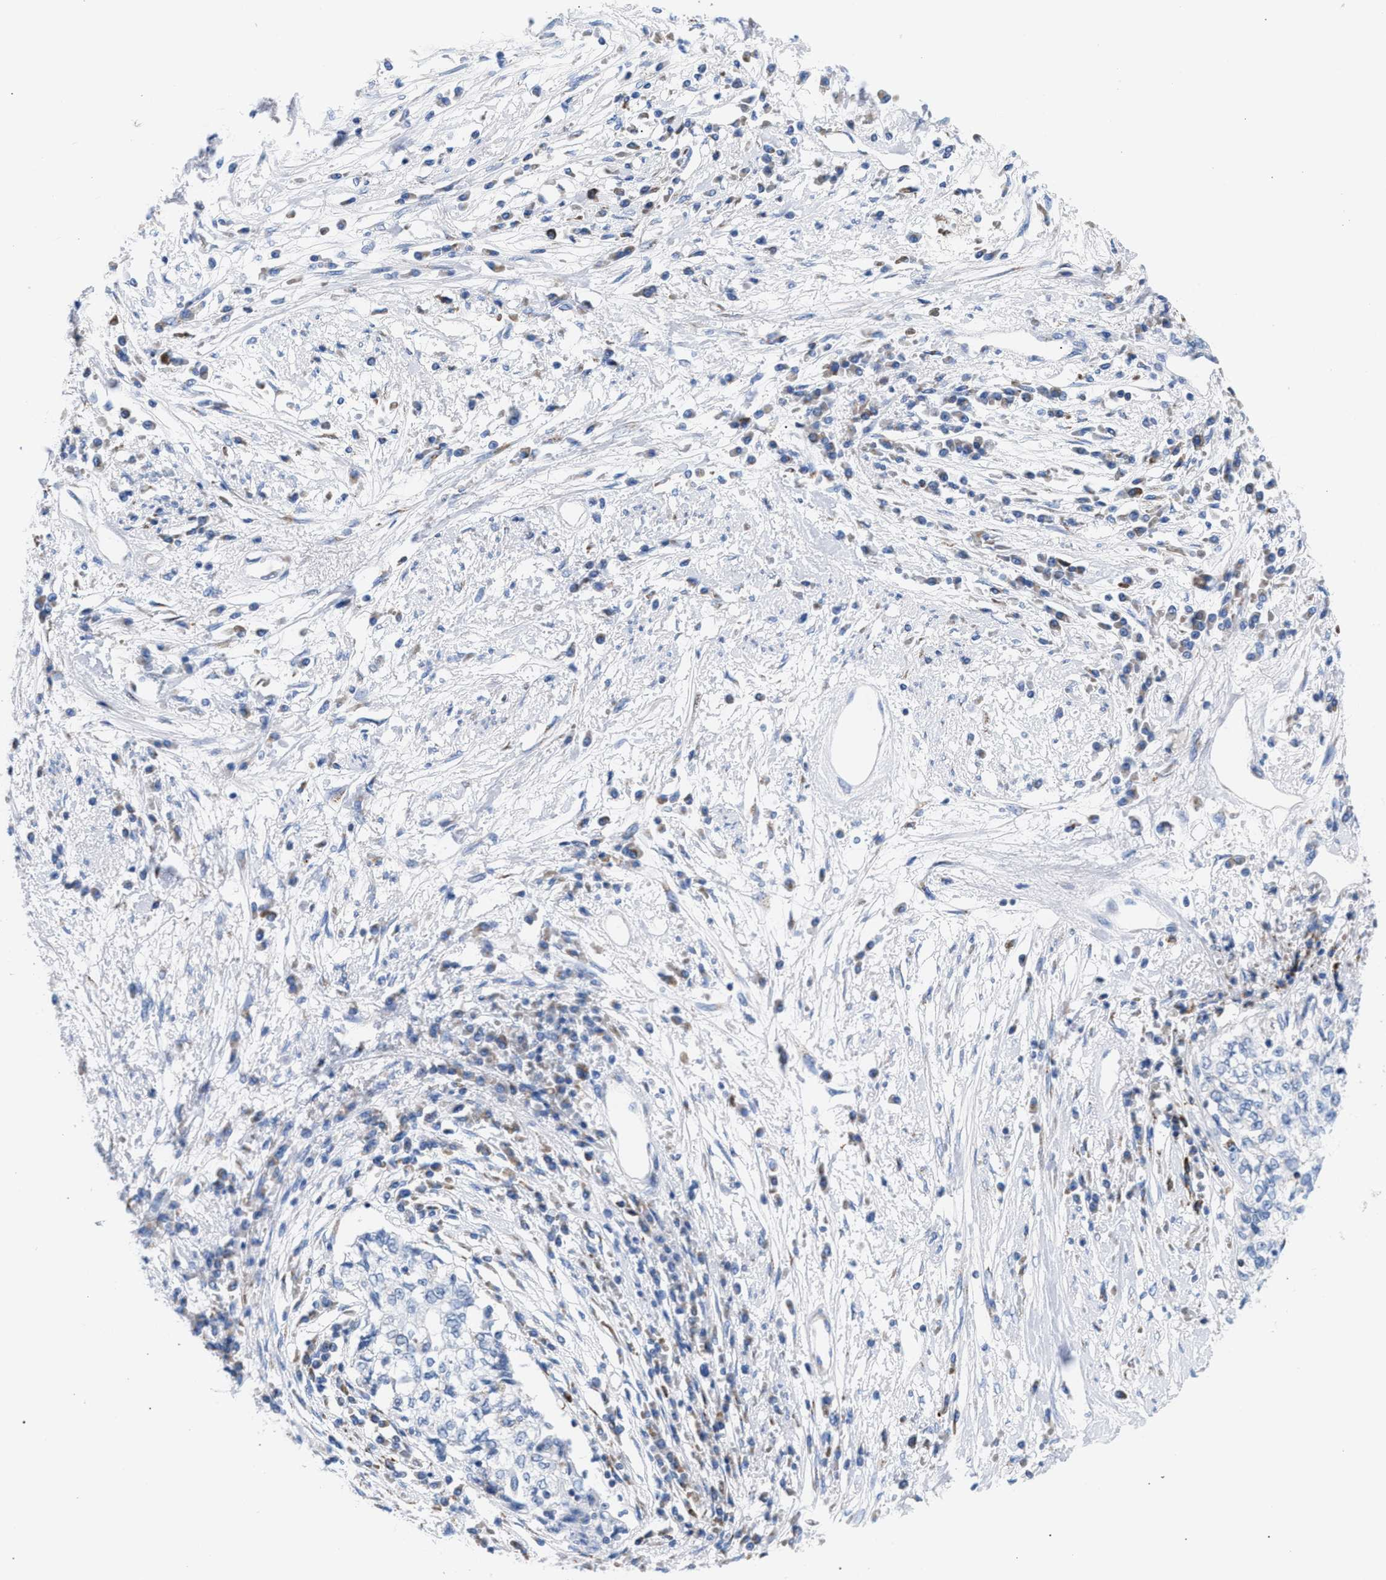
{"staining": {"intensity": "weak", "quantity": "<25%", "location": "cytoplasmic/membranous"}, "tissue": "cervical cancer", "cell_type": "Tumor cells", "image_type": "cancer", "snomed": [{"axis": "morphology", "description": "Squamous cell carcinoma, NOS"}, {"axis": "topography", "description": "Cervix"}], "caption": "A photomicrograph of human cervical cancer is negative for staining in tumor cells.", "gene": "TACC3", "patient": {"sex": "female", "age": 57}}